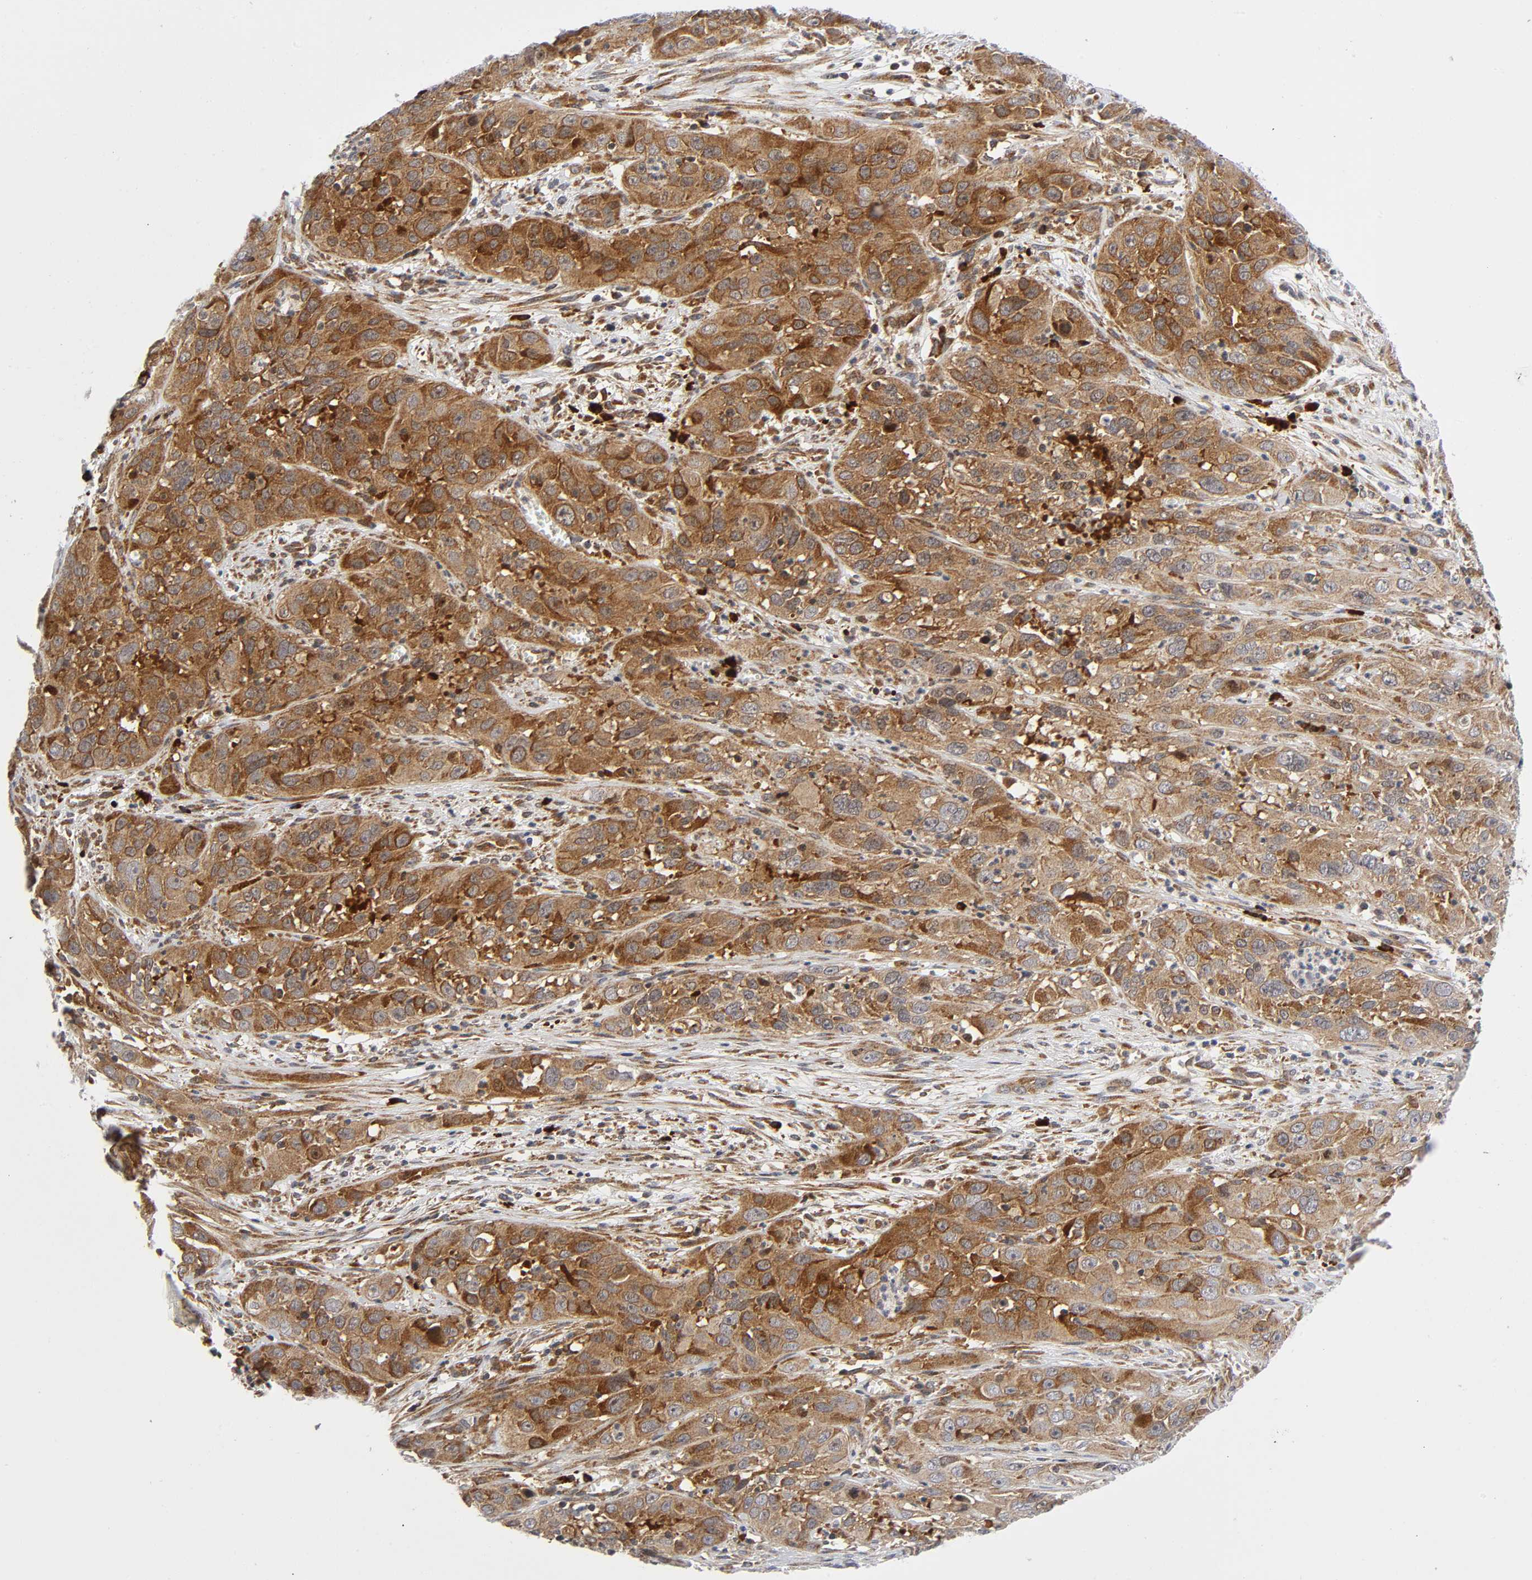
{"staining": {"intensity": "moderate", "quantity": ">75%", "location": "cytoplasmic/membranous"}, "tissue": "cervical cancer", "cell_type": "Tumor cells", "image_type": "cancer", "snomed": [{"axis": "morphology", "description": "Squamous cell carcinoma, NOS"}, {"axis": "topography", "description": "Cervix"}], "caption": "IHC image of cervical cancer stained for a protein (brown), which displays medium levels of moderate cytoplasmic/membranous staining in about >75% of tumor cells.", "gene": "EIF5", "patient": {"sex": "female", "age": 32}}